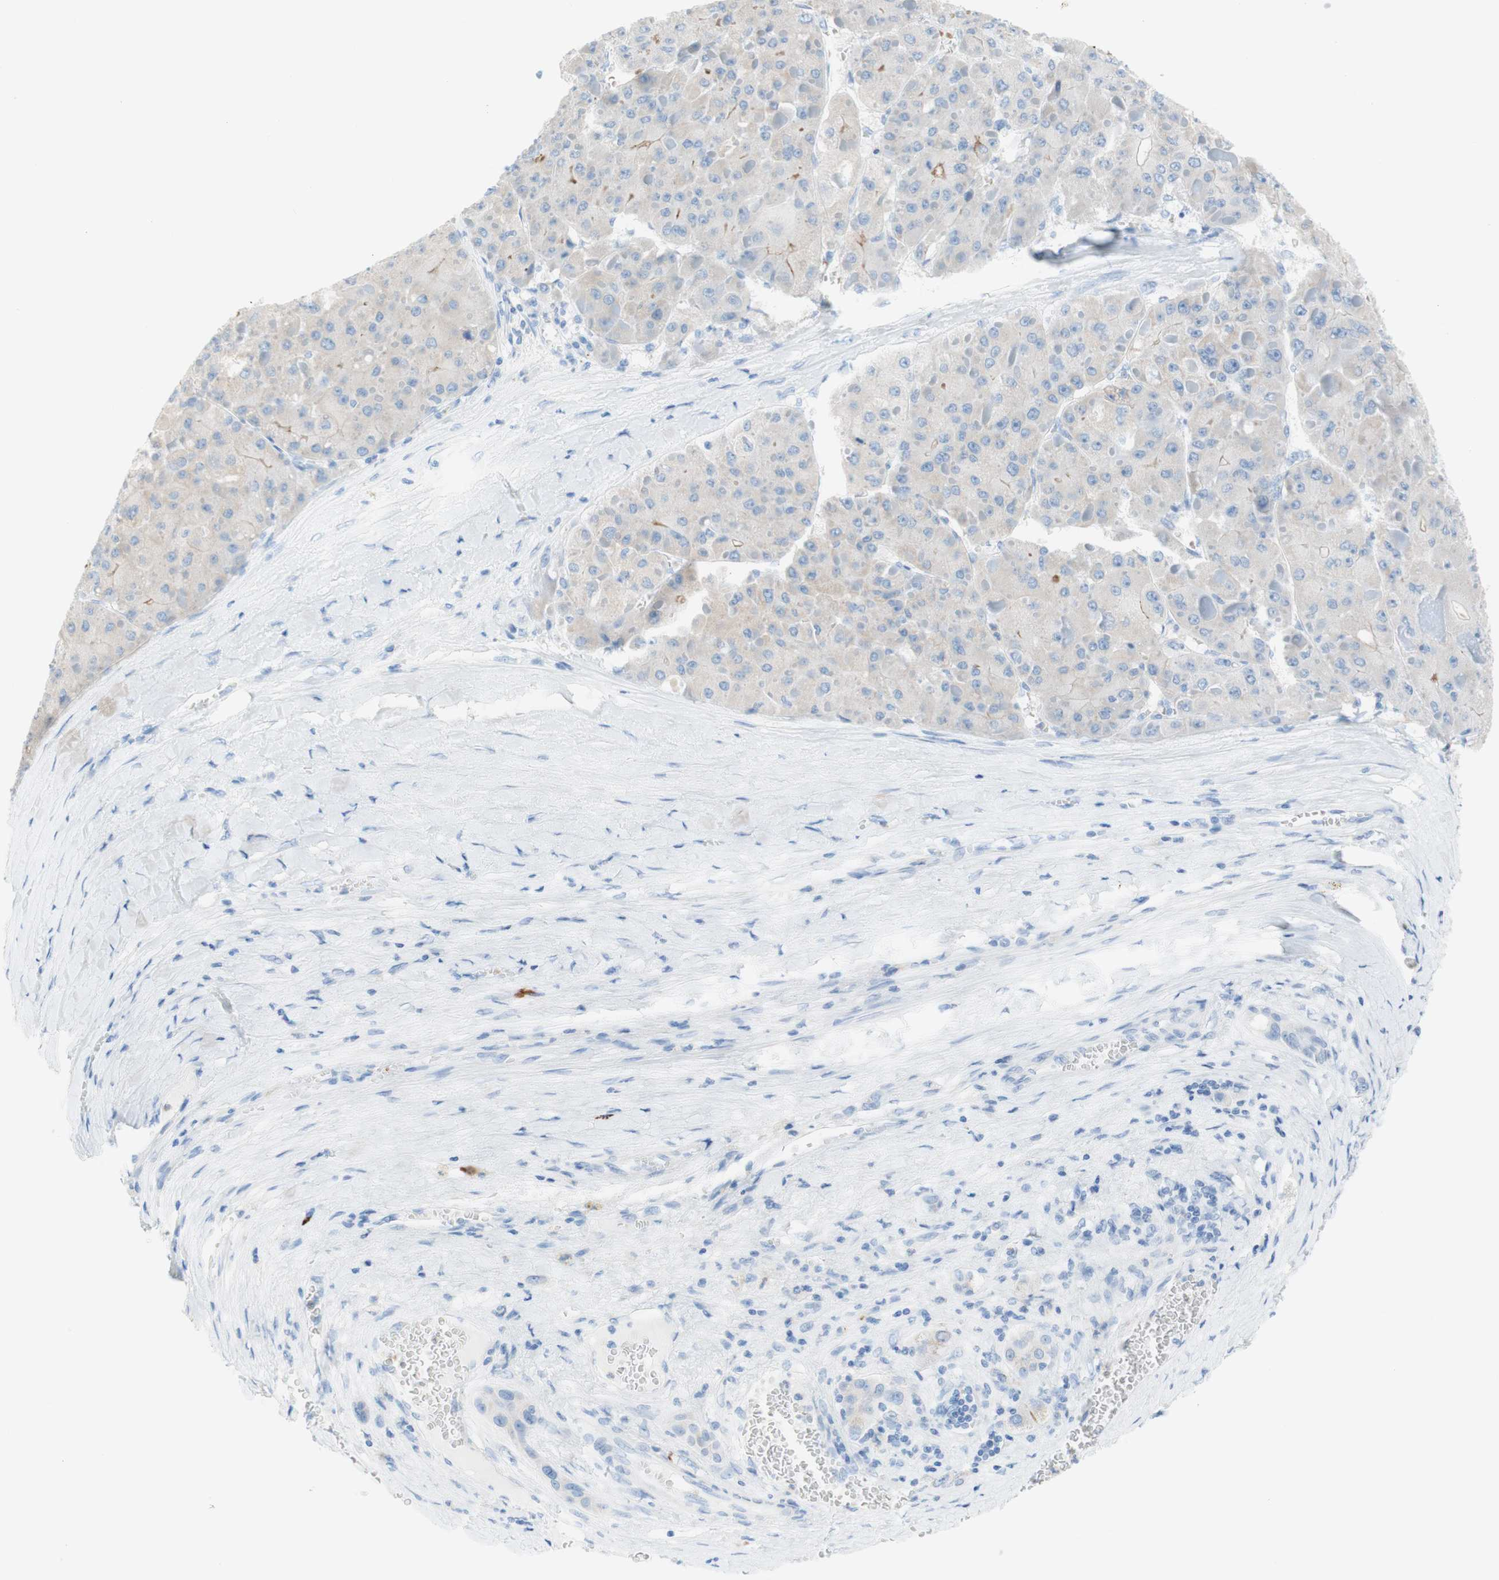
{"staining": {"intensity": "negative", "quantity": "none", "location": "none"}, "tissue": "liver cancer", "cell_type": "Tumor cells", "image_type": "cancer", "snomed": [{"axis": "morphology", "description": "Carcinoma, Hepatocellular, NOS"}, {"axis": "topography", "description": "Liver"}], "caption": "Photomicrograph shows no protein staining in tumor cells of liver cancer (hepatocellular carcinoma) tissue. (DAB (3,3'-diaminobenzidine) immunohistochemistry, high magnification).", "gene": "CEACAM1", "patient": {"sex": "female", "age": 73}}